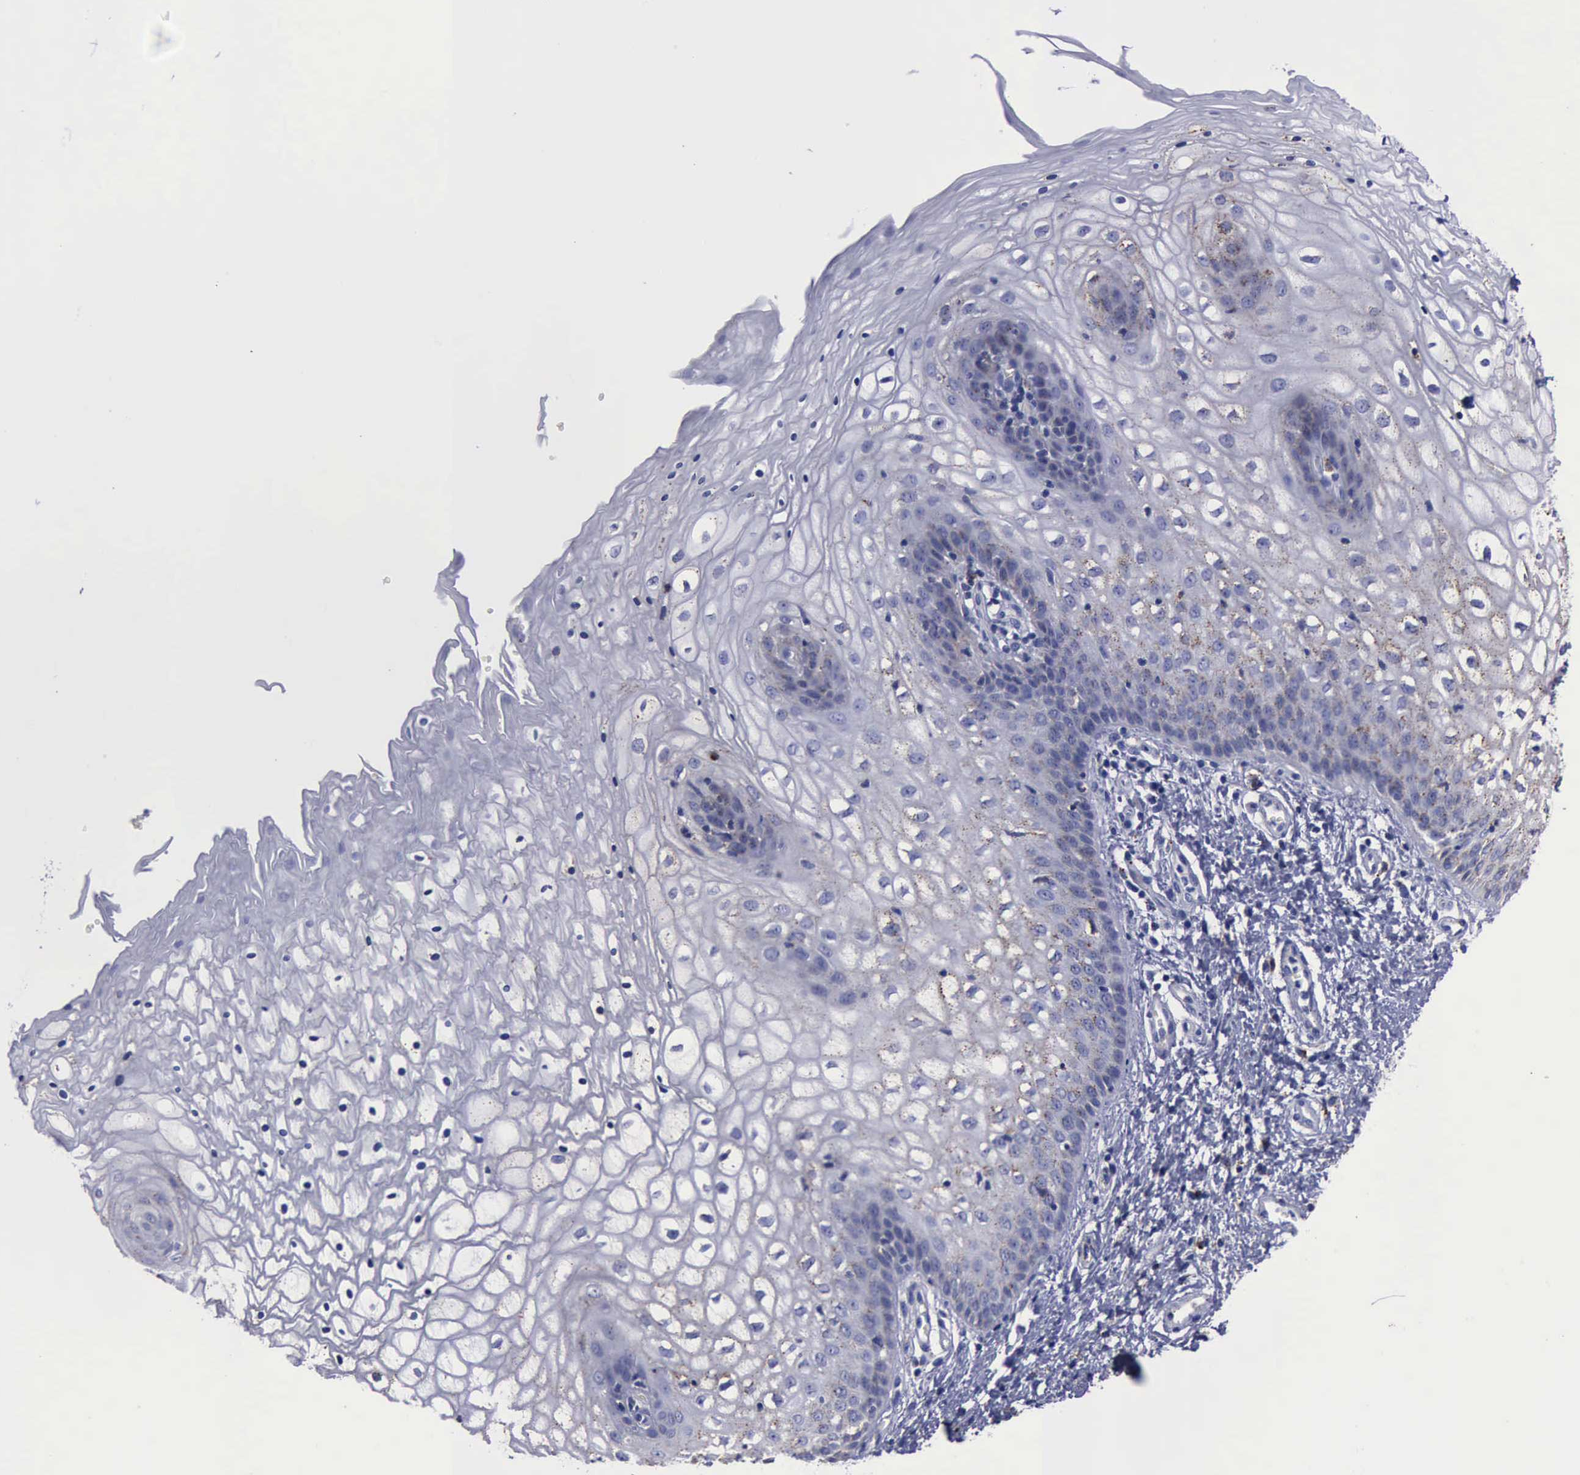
{"staining": {"intensity": "weak", "quantity": "<25%", "location": "cytoplasmic/membranous"}, "tissue": "vagina", "cell_type": "Squamous epithelial cells", "image_type": "normal", "snomed": [{"axis": "morphology", "description": "Normal tissue, NOS"}, {"axis": "topography", "description": "Vagina"}], "caption": "High power microscopy photomicrograph of an IHC histopathology image of benign vagina, revealing no significant positivity in squamous epithelial cells.", "gene": "CTSD", "patient": {"sex": "female", "age": 34}}